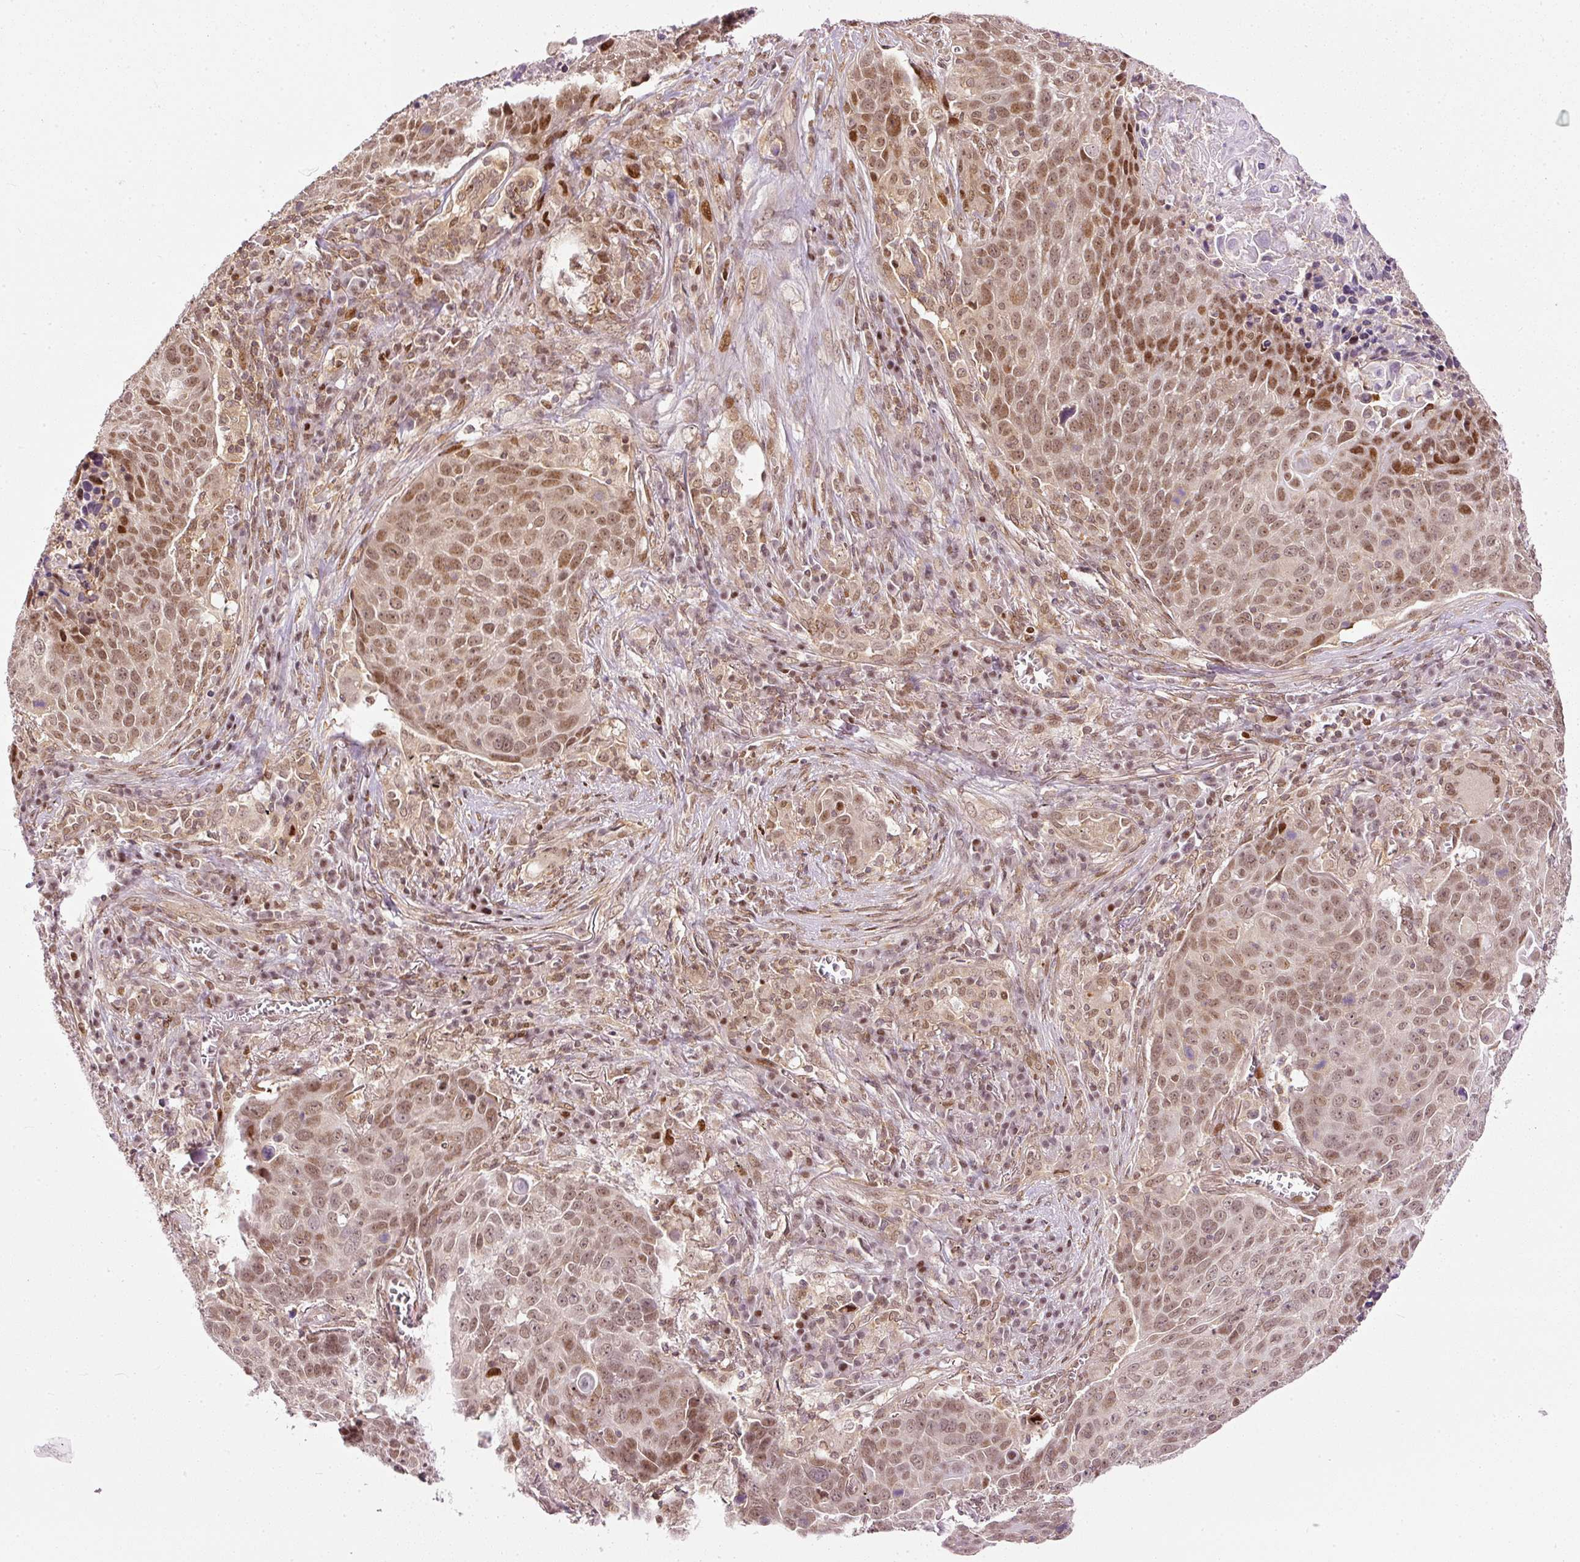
{"staining": {"intensity": "moderate", "quantity": ">75%", "location": "nuclear"}, "tissue": "lung cancer", "cell_type": "Tumor cells", "image_type": "cancer", "snomed": [{"axis": "morphology", "description": "Squamous cell carcinoma, NOS"}, {"axis": "topography", "description": "Lung"}], "caption": "Immunohistochemistry of lung squamous cell carcinoma displays medium levels of moderate nuclear staining in approximately >75% of tumor cells.", "gene": "ZNF778", "patient": {"sex": "male", "age": 78}}